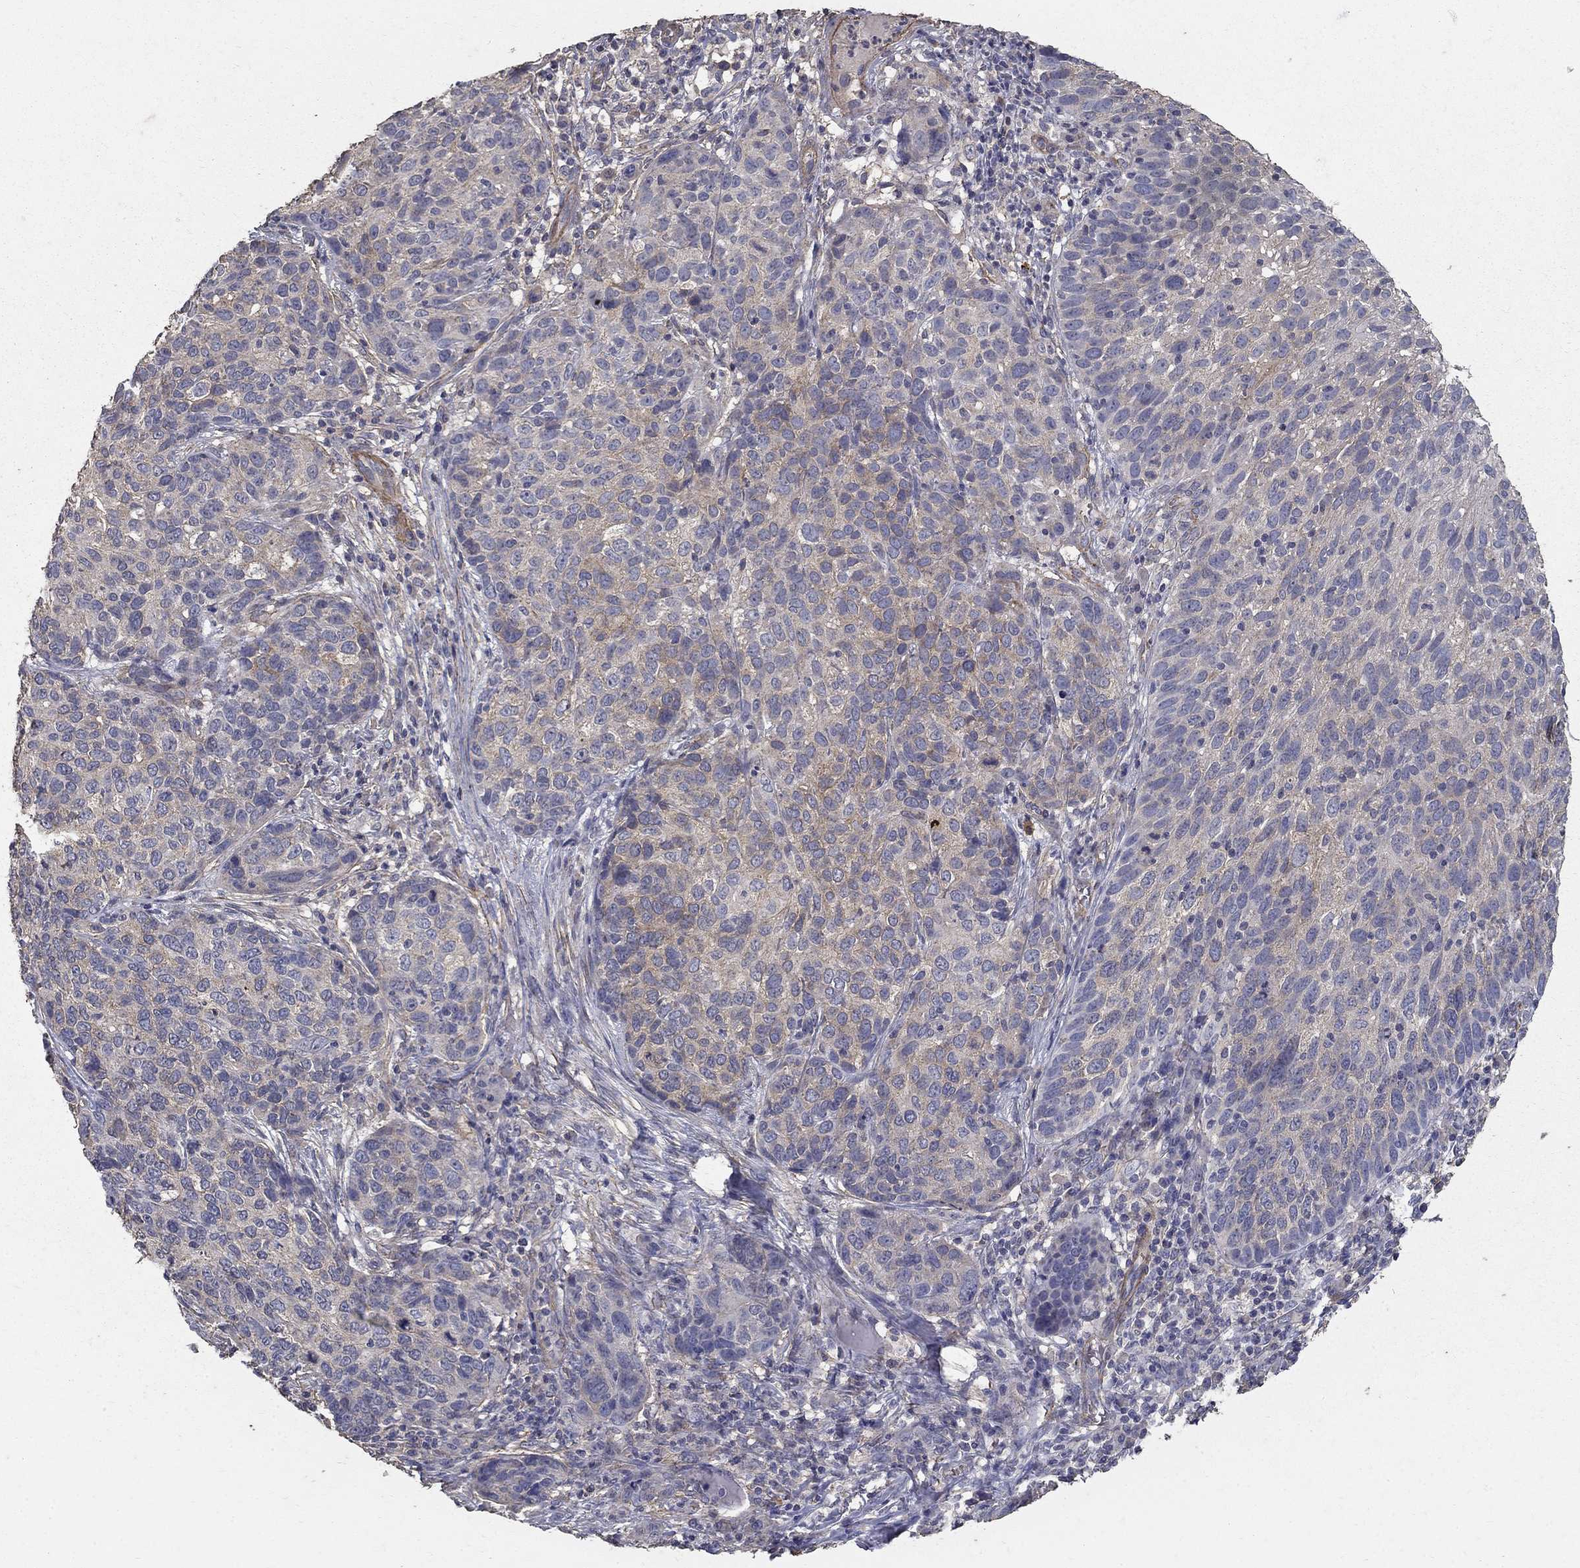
{"staining": {"intensity": "weak", "quantity": "<25%", "location": "cytoplasmic/membranous"}, "tissue": "skin cancer", "cell_type": "Tumor cells", "image_type": "cancer", "snomed": [{"axis": "morphology", "description": "Squamous cell carcinoma, NOS"}, {"axis": "topography", "description": "Skin"}], "caption": "Immunohistochemistry of human squamous cell carcinoma (skin) demonstrates no expression in tumor cells.", "gene": "MPP2", "patient": {"sex": "male", "age": 92}}